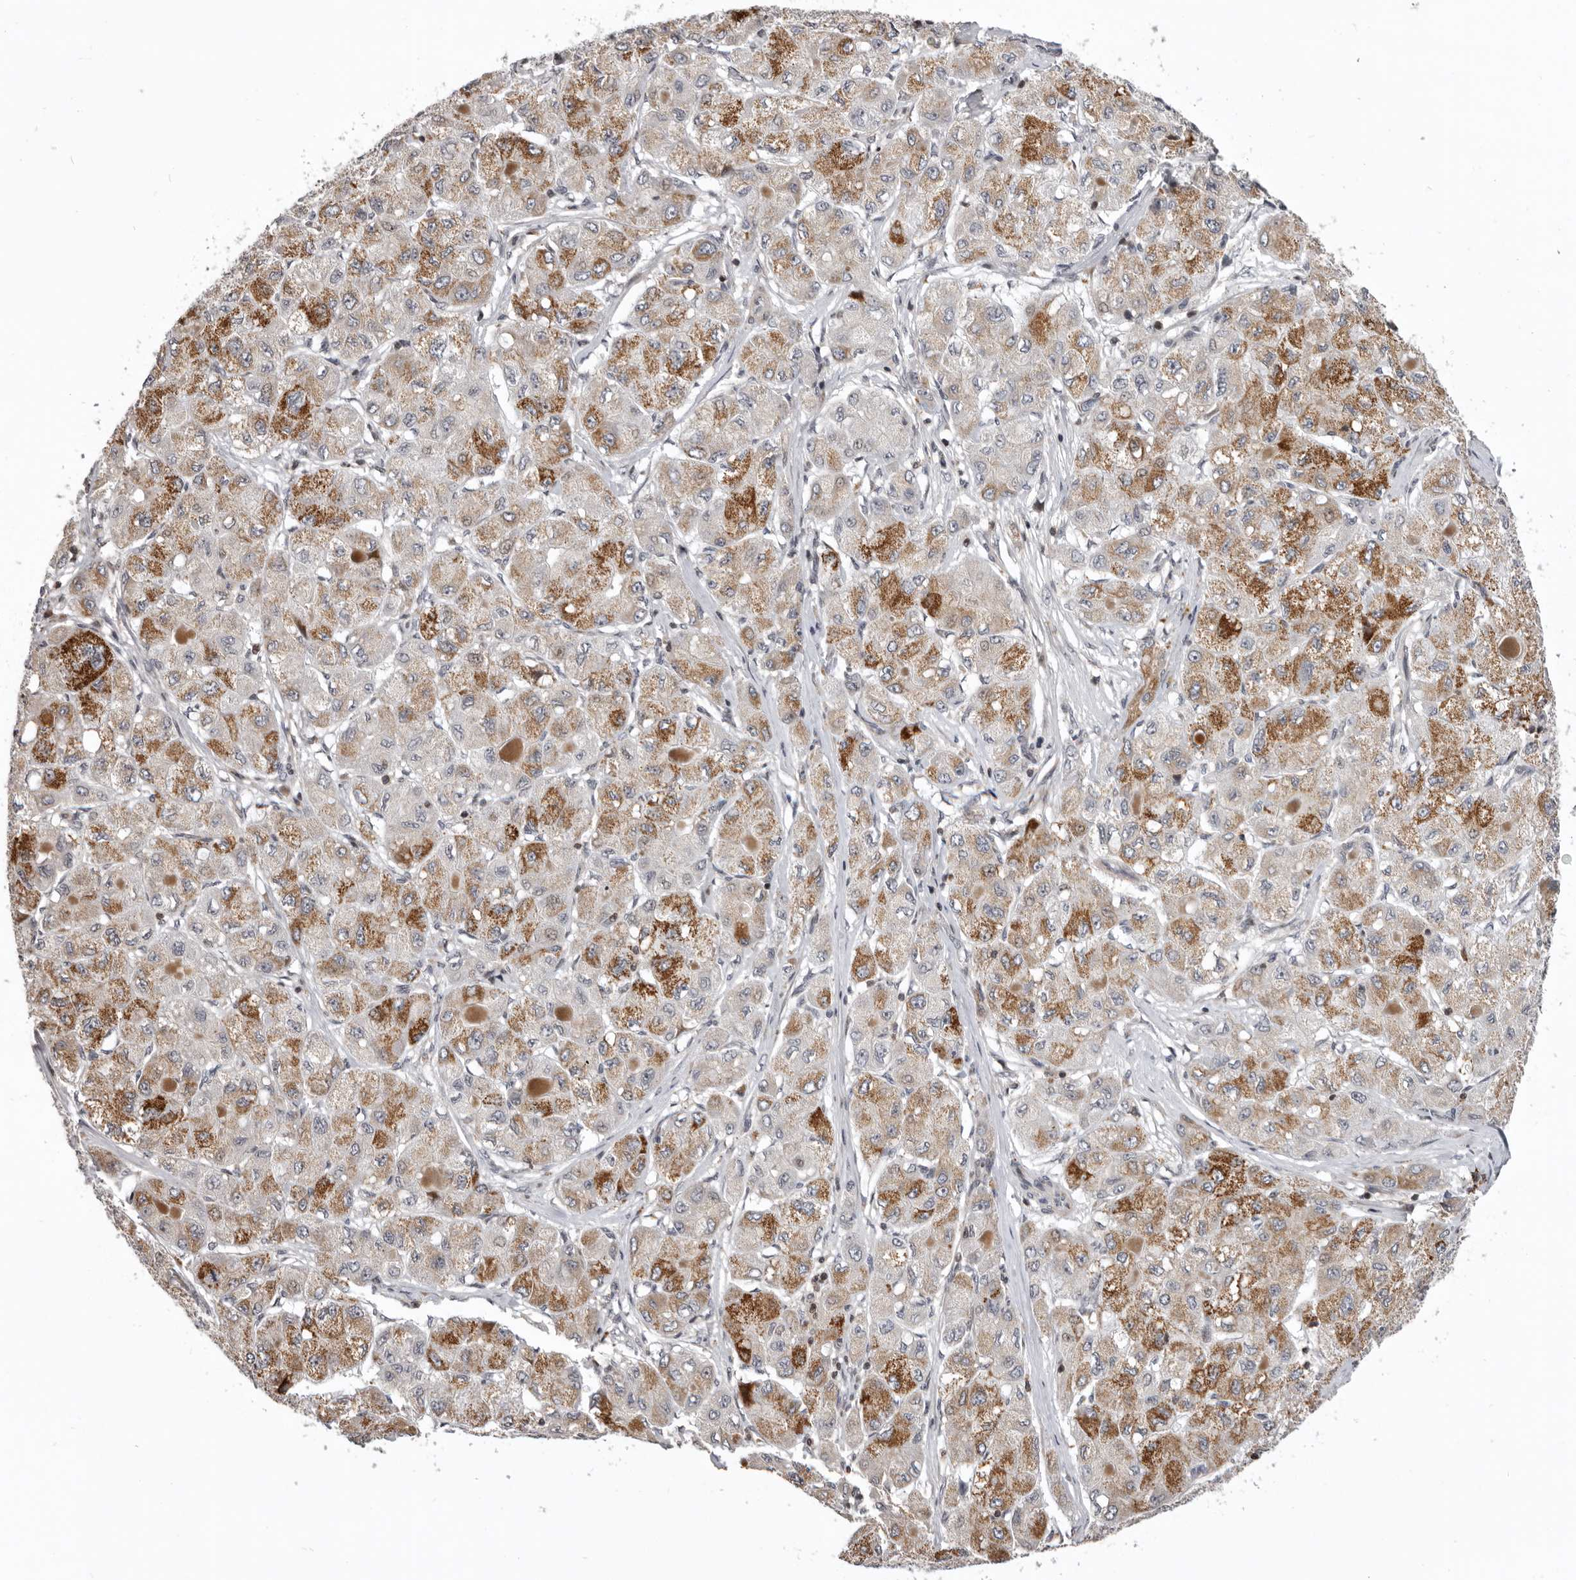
{"staining": {"intensity": "moderate", "quantity": "25%-75%", "location": "cytoplasmic/membranous"}, "tissue": "liver cancer", "cell_type": "Tumor cells", "image_type": "cancer", "snomed": [{"axis": "morphology", "description": "Carcinoma, Hepatocellular, NOS"}, {"axis": "topography", "description": "Liver"}], "caption": "Immunohistochemical staining of liver hepatocellular carcinoma reveals moderate cytoplasmic/membranous protein positivity in approximately 25%-75% of tumor cells.", "gene": "AZIN1", "patient": {"sex": "male", "age": 80}}